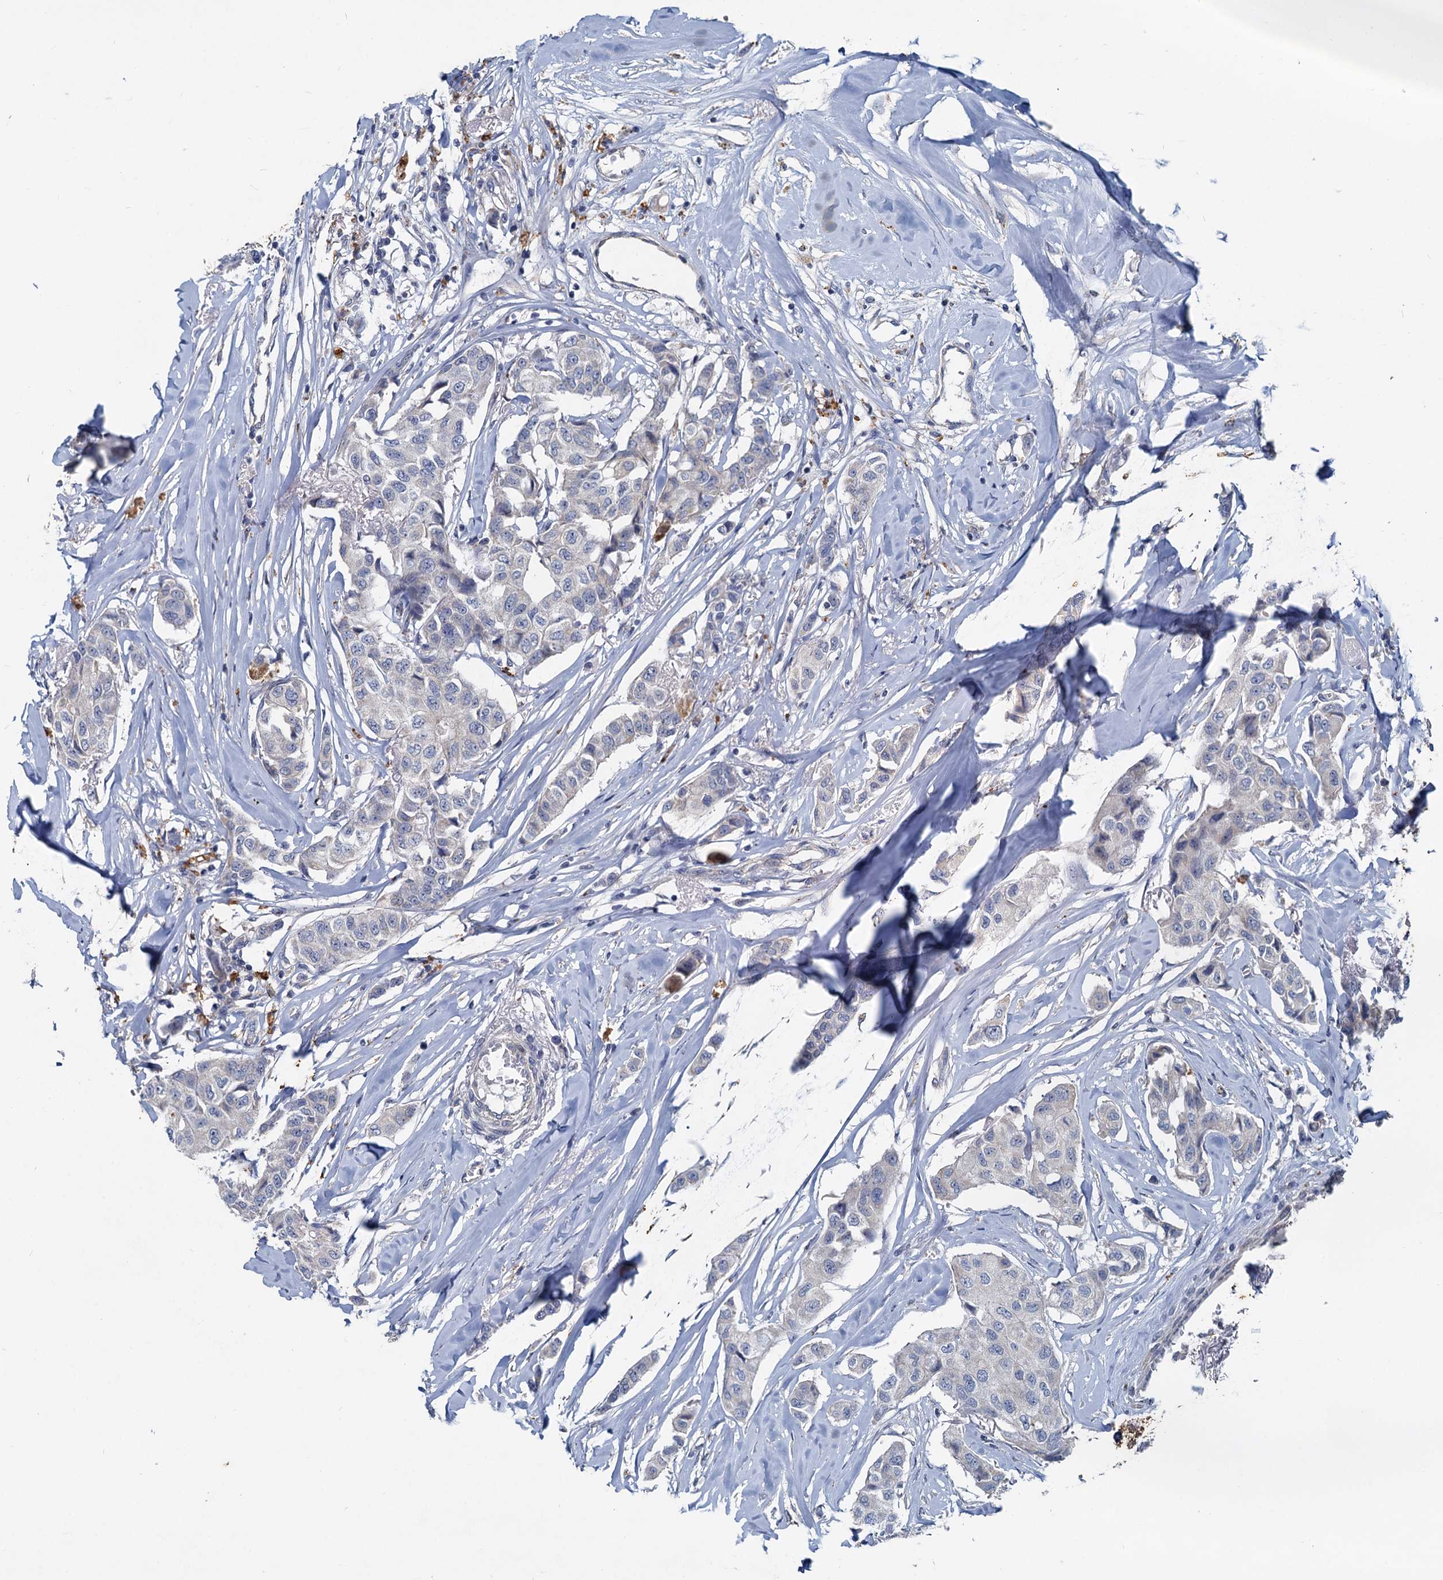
{"staining": {"intensity": "negative", "quantity": "none", "location": "none"}, "tissue": "breast cancer", "cell_type": "Tumor cells", "image_type": "cancer", "snomed": [{"axis": "morphology", "description": "Duct carcinoma"}, {"axis": "topography", "description": "Breast"}], "caption": "The IHC photomicrograph has no significant expression in tumor cells of breast intraductal carcinoma tissue.", "gene": "SLC2A7", "patient": {"sex": "female", "age": 80}}